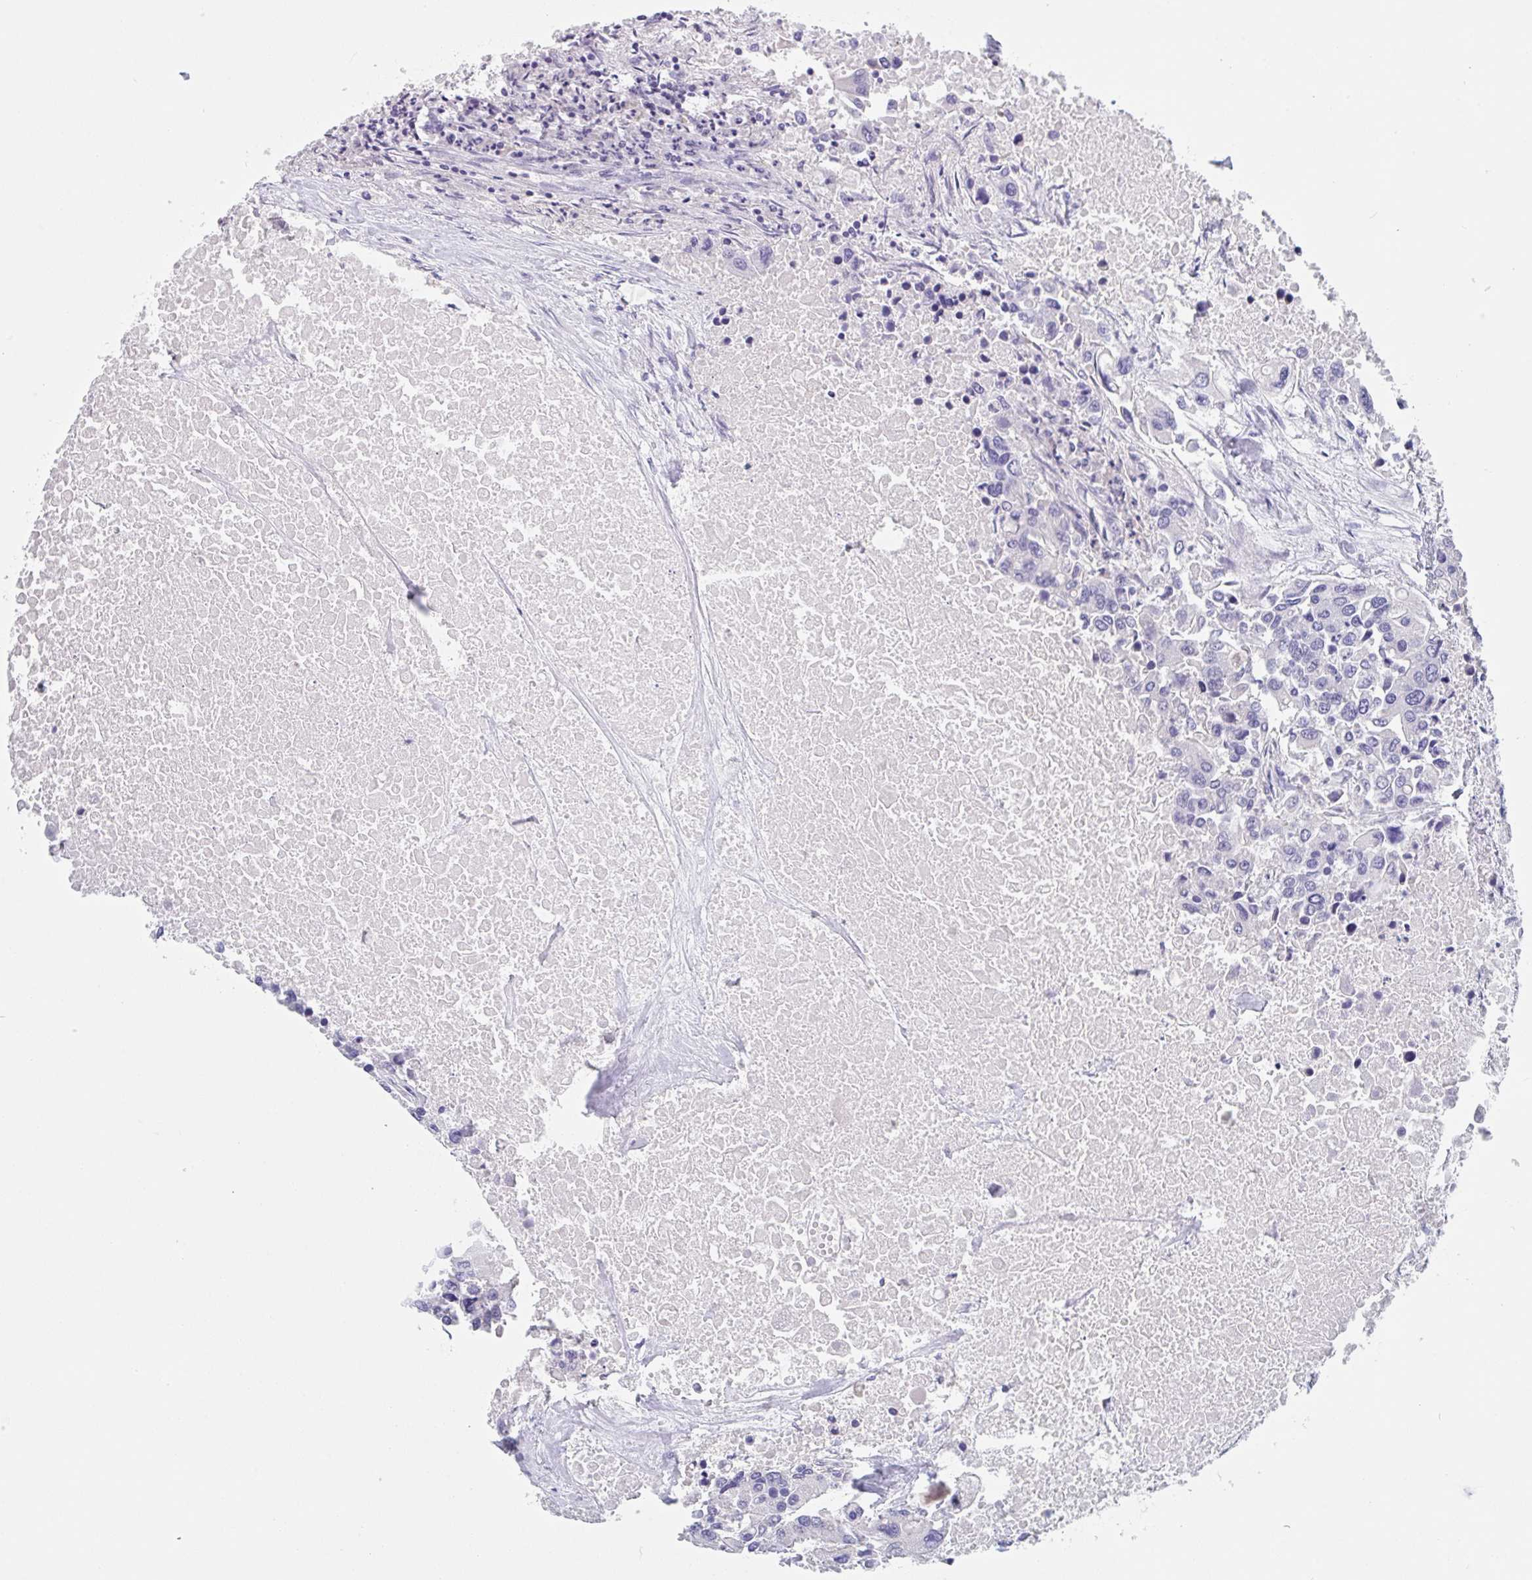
{"staining": {"intensity": "negative", "quantity": "none", "location": "none"}, "tissue": "colorectal cancer", "cell_type": "Tumor cells", "image_type": "cancer", "snomed": [{"axis": "morphology", "description": "Adenocarcinoma, NOS"}, {"axis": "topography", "description": "Colon"}], "caption": "Colorectal adenocarcinoma was stained to show a protein in brown. There is no significant expression in tumor cells.", "gene": "NOXRED1", "patient": {"sex": "male", "age": 77}}